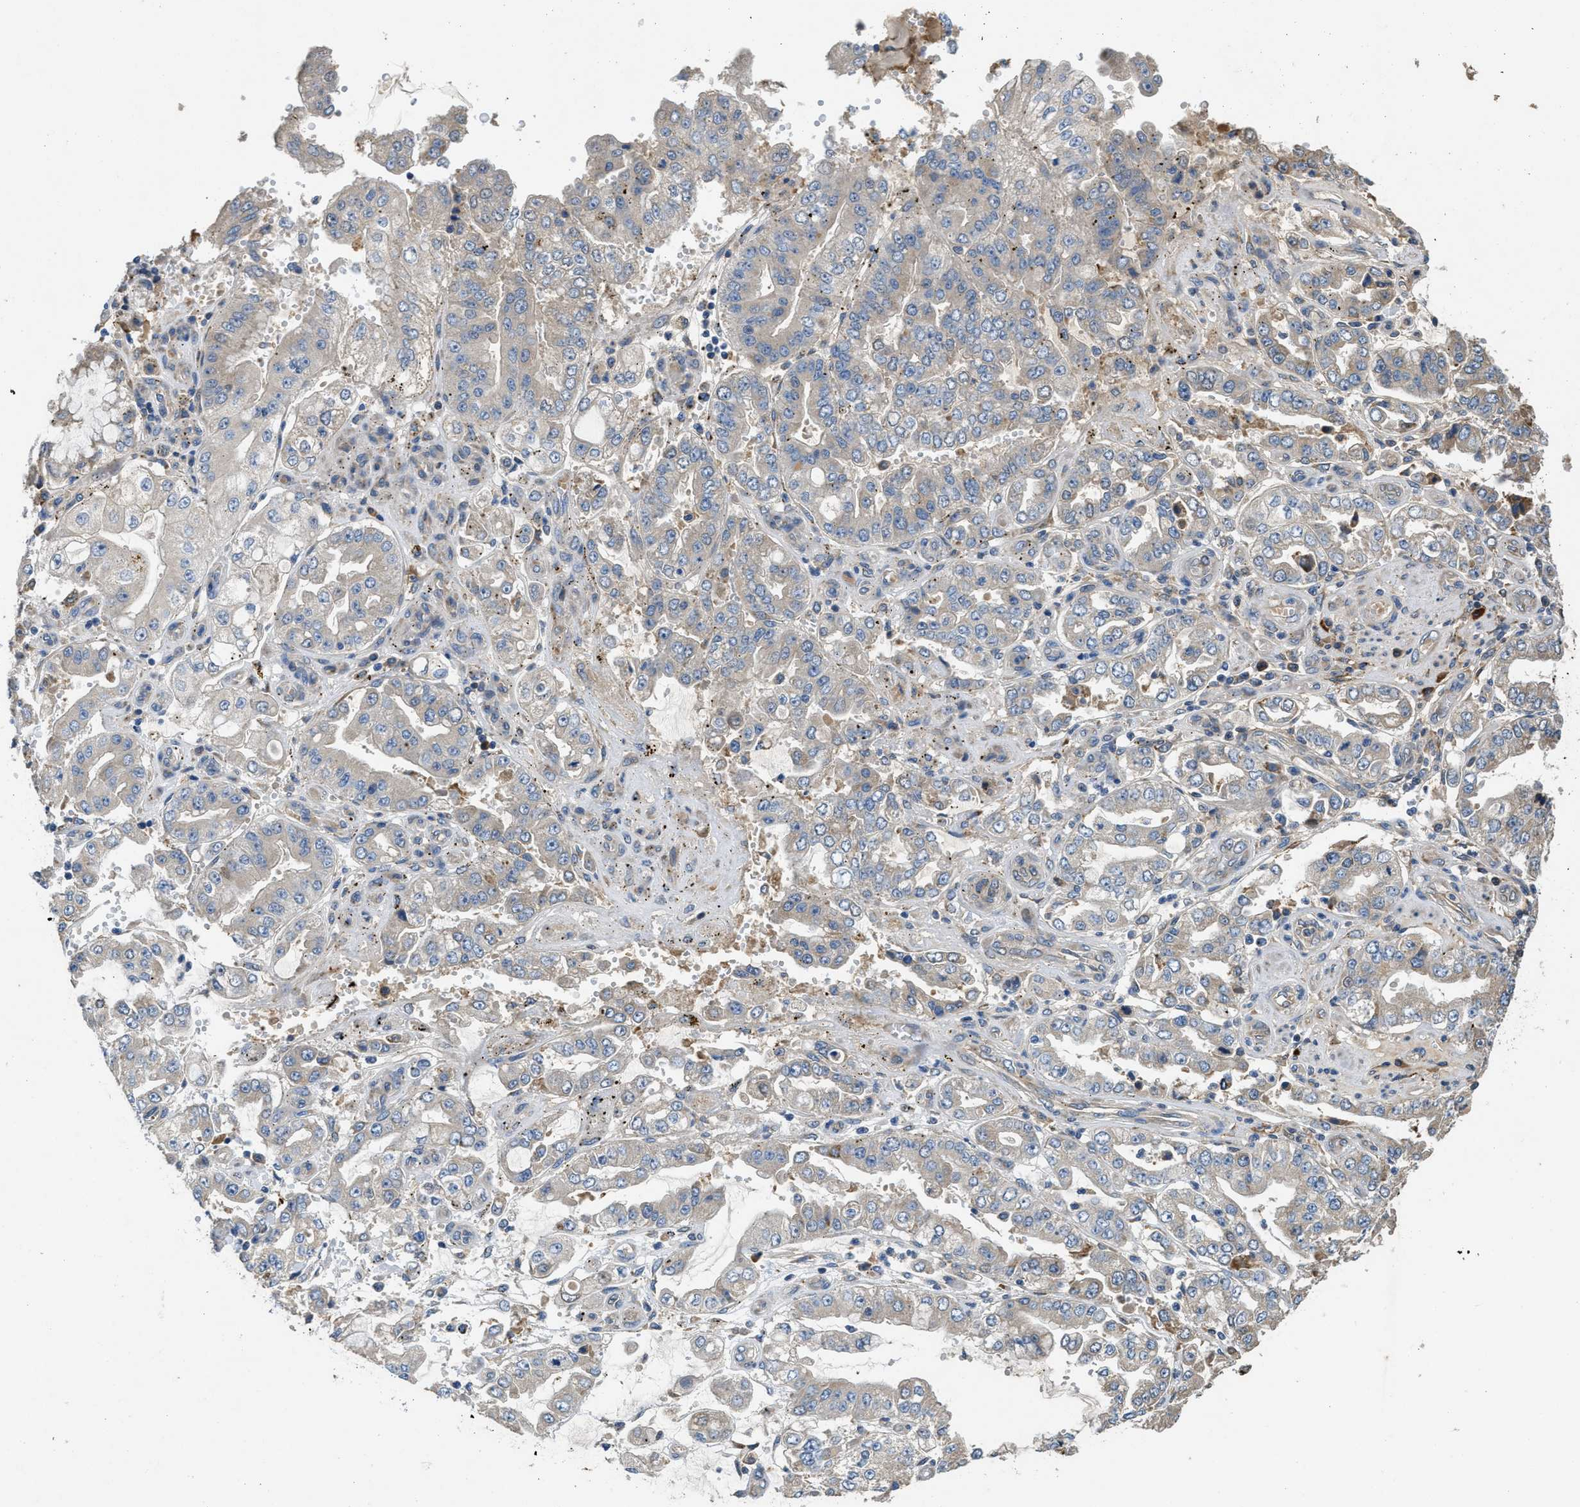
{"staining": {"intensity": "weak", "quantity": "25%-75%", "location": "cytoplasmic/membranous"}, "tissue": "stomach cancer", "cell_type": "Tumor cells", "image_type": "cancer", "snomed": [{"axis": "morphology", "description": "Adenocarcinoma, NOS"}, {"axis": "topography", "description": "Stomach"}], "caption": "Stomach cancer stained with a brown dye displays weak cytoplasmic/membranous positive staining in approximately 25%-75% of tumor cells.", "gene": "RIPK2", "patient": {"sex": "male", "age": 76}}